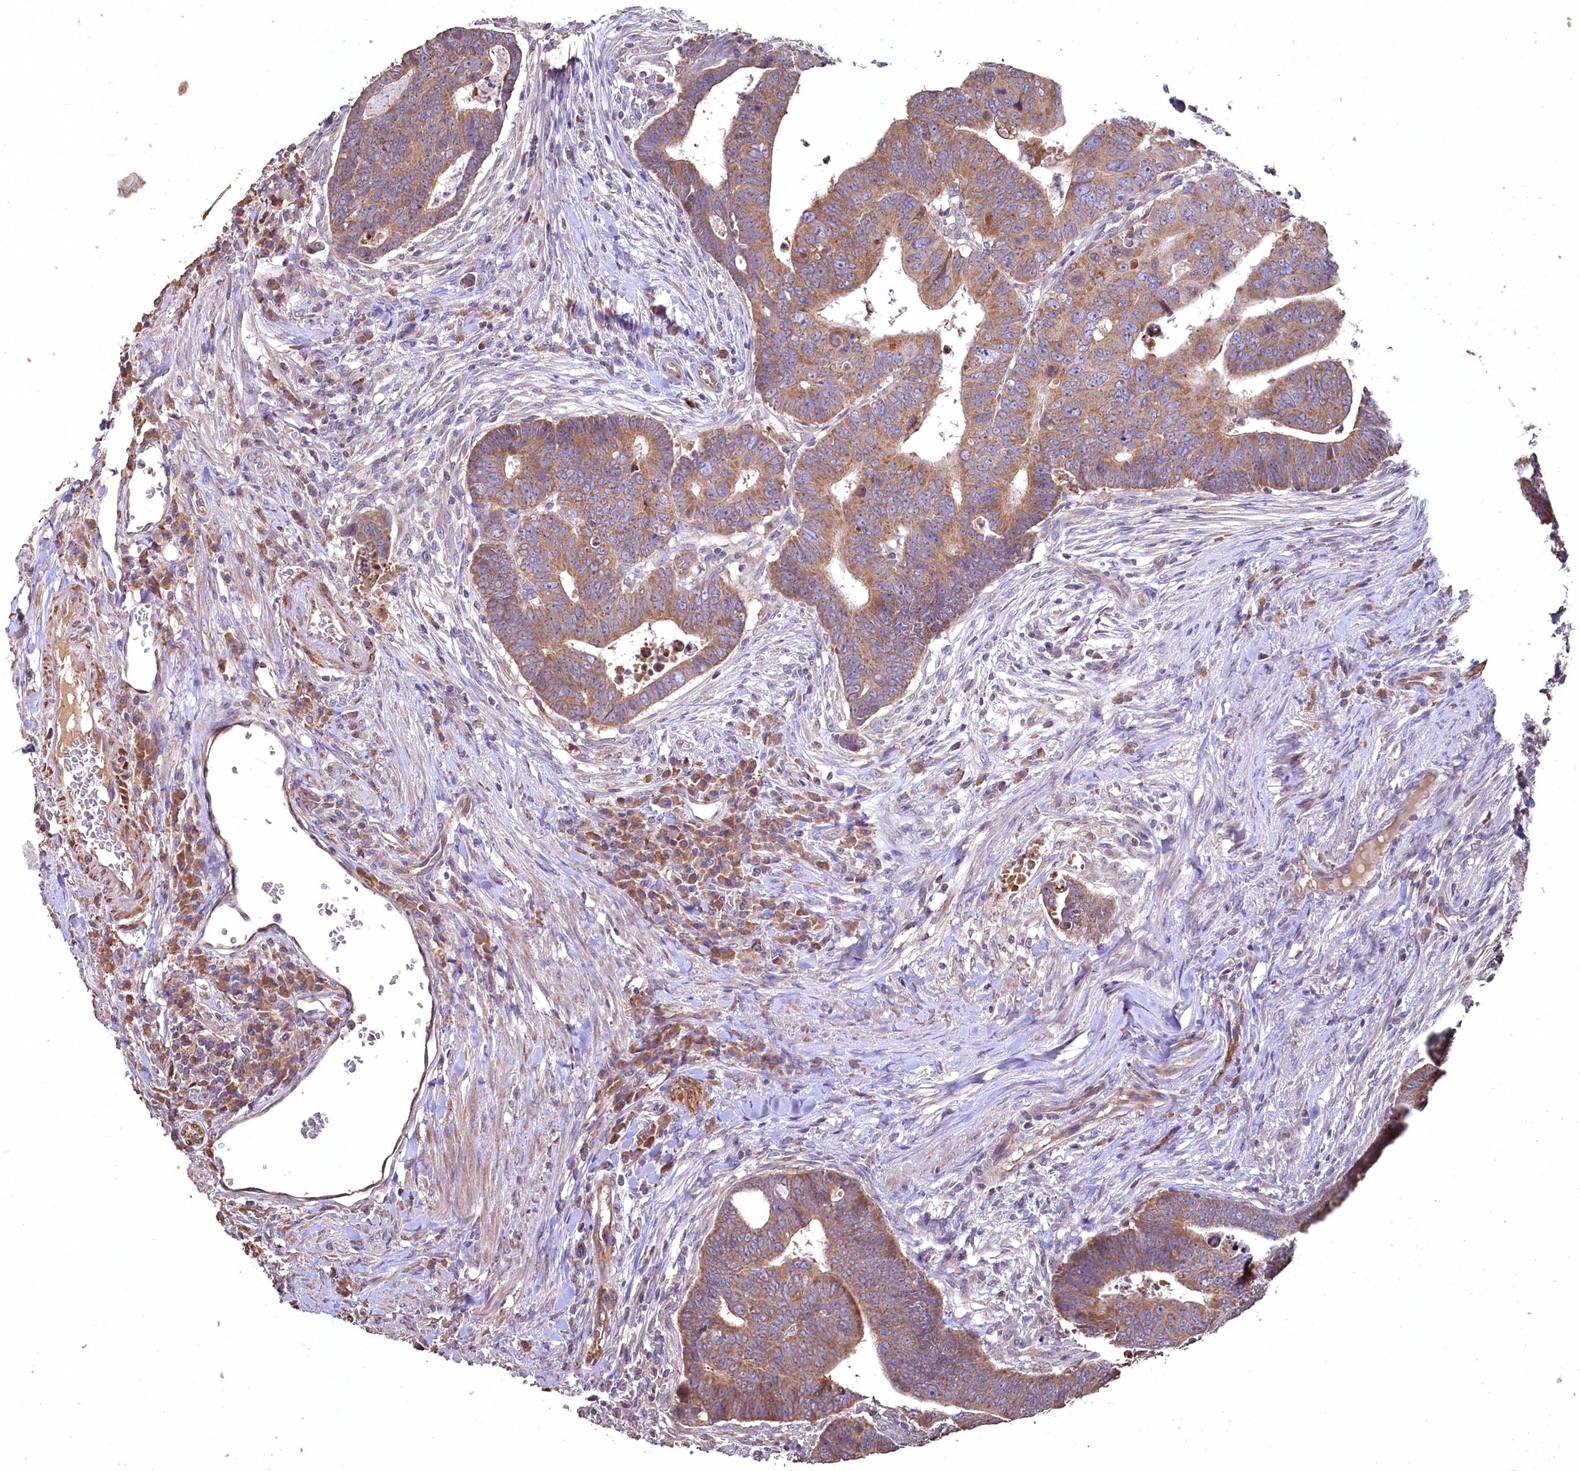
{"staining": {"intensity": "moderate", "quantity": ">75%", "location": "cytoplasmic/membranous"}, "tissue": "colorectal cancer", "cell_type": "Tumor cells", "image_type": "cancer", "snomed": [{"axis": "morphology", "description": "Normal tissue, NOS"}, {"axis": "morphology", "description": "Adenocarcinoma, NOS"}, {"axis": "topography", "description": "Rectum"}], "caption": "This is an image of IHC staining of colorectal adenocarcinoma, which shows moderate staining in the cytoplasmic/membranous of tumor cells.", "gene": "FUNDC1", "patient": {"sex": "female", "age": 65}}